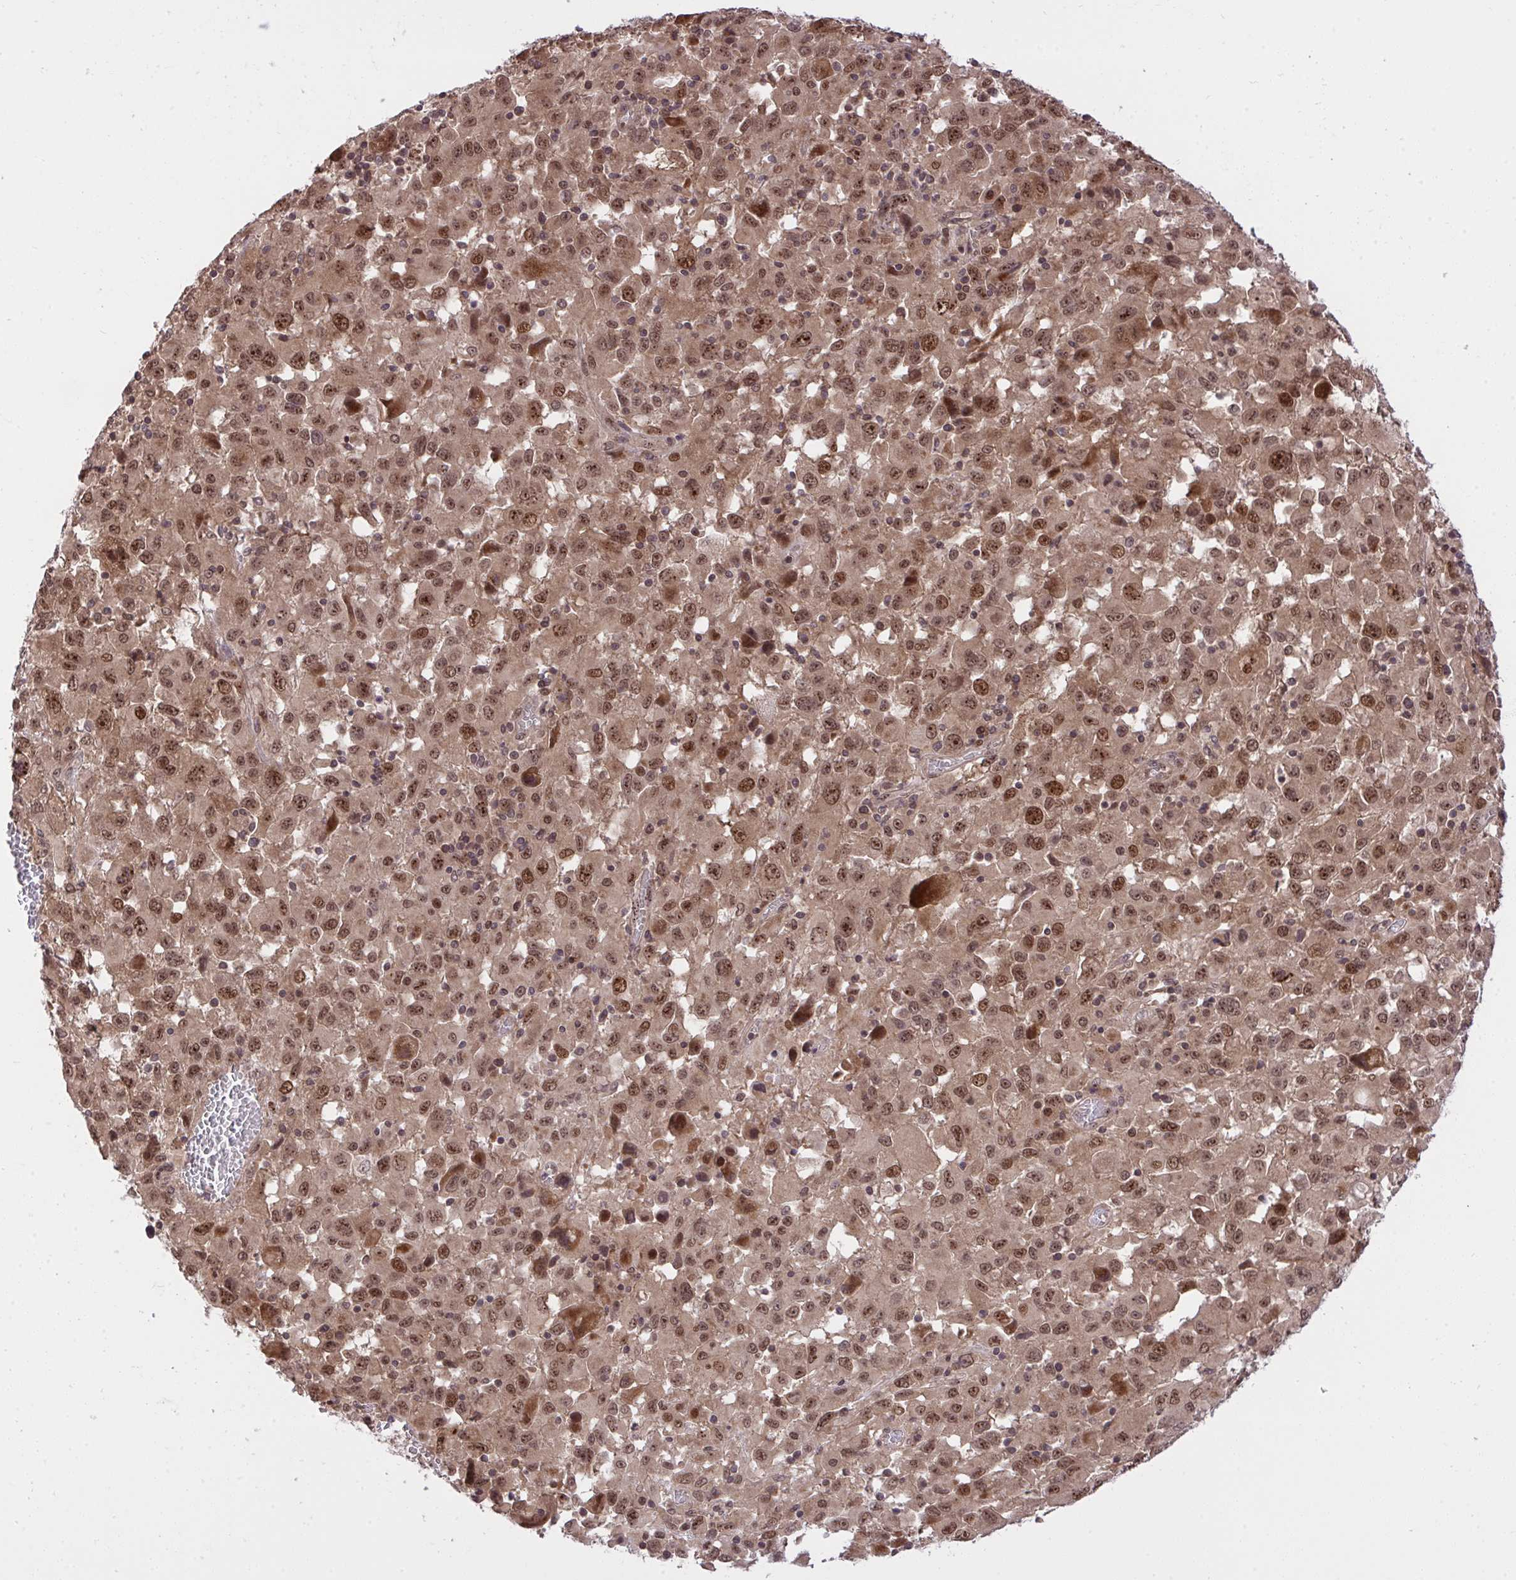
{"staining": {"intensity": "moderate", "quantity": ">75%", "location": "cytoplasmic/membranous,nuclear"}, "tissue": "melanoma", "cell_type": "Tumor cells", "image_type": "cancer", "snomed": [{"axis": "morphology", "description": "Malignant melanoma, Metastatic site"}, {"axis": "topography", "description": "Soft tissue"}], "caption": "About >75% of tumor cells in human melanoma reveal moderate cytoplasmic/membranous and nuclear protein expression as visualized by brown immunohistochemical staining.", "gene": "ERI1", "patient": {"sex": "male", "age": 50}}